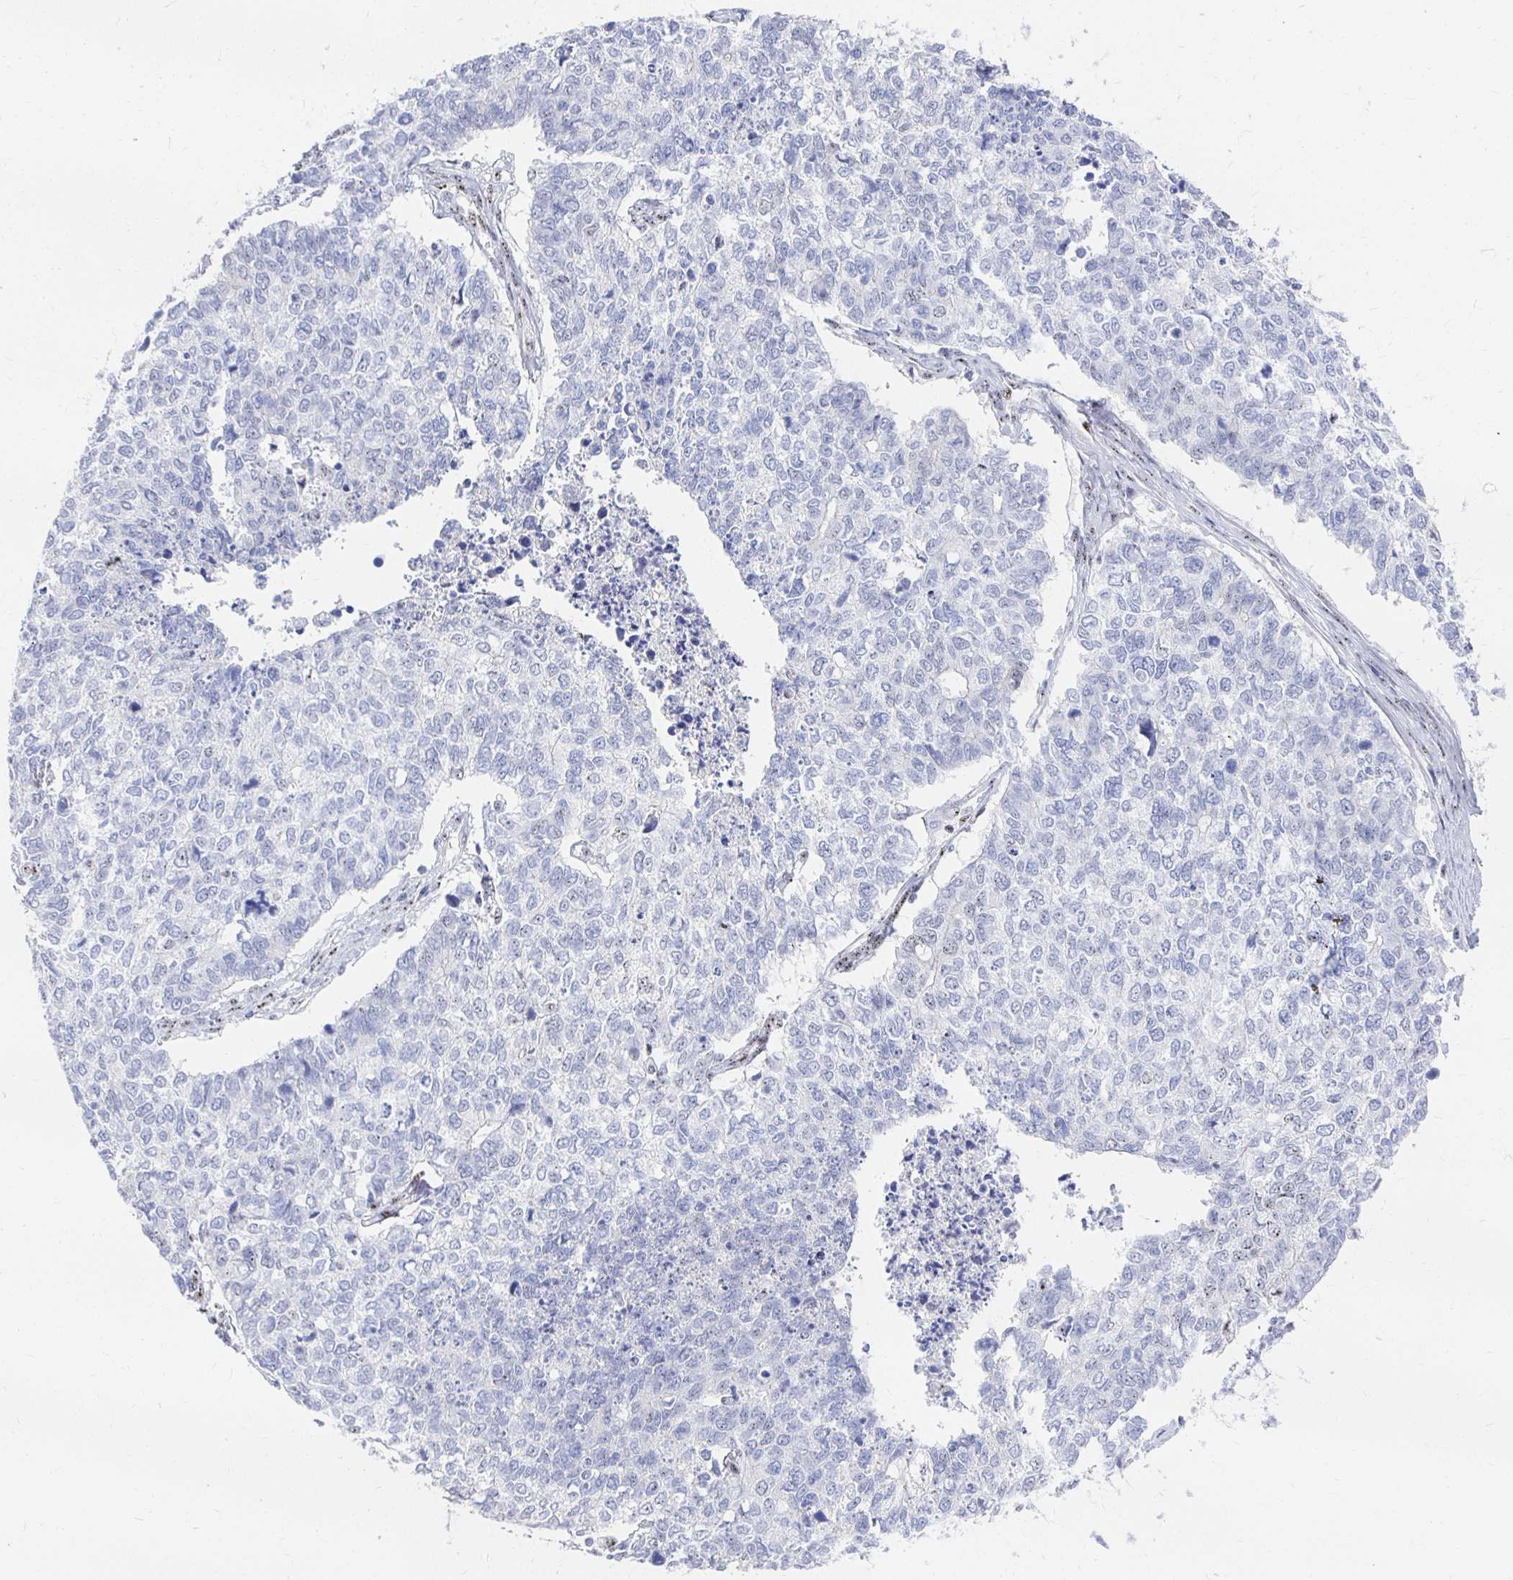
{"staining": {"intensity": "negative", "quantity": "none", "location": "none"}, "tissue": "cervical cancer", "cell_type": "Tumor cells", "image_type": "cancer", "snomed": [{"axis": "morphology", "description": "Adenocarcinoma, NOS"}, {"axis": "topography", "description": "Cervix"}], "caption": "Protein analysis of adenocarcinoma (cervical) displays no significant expression in tumor cells.", "gene": "CLIC3", "patient": {"sex": "female", "age": 63}}